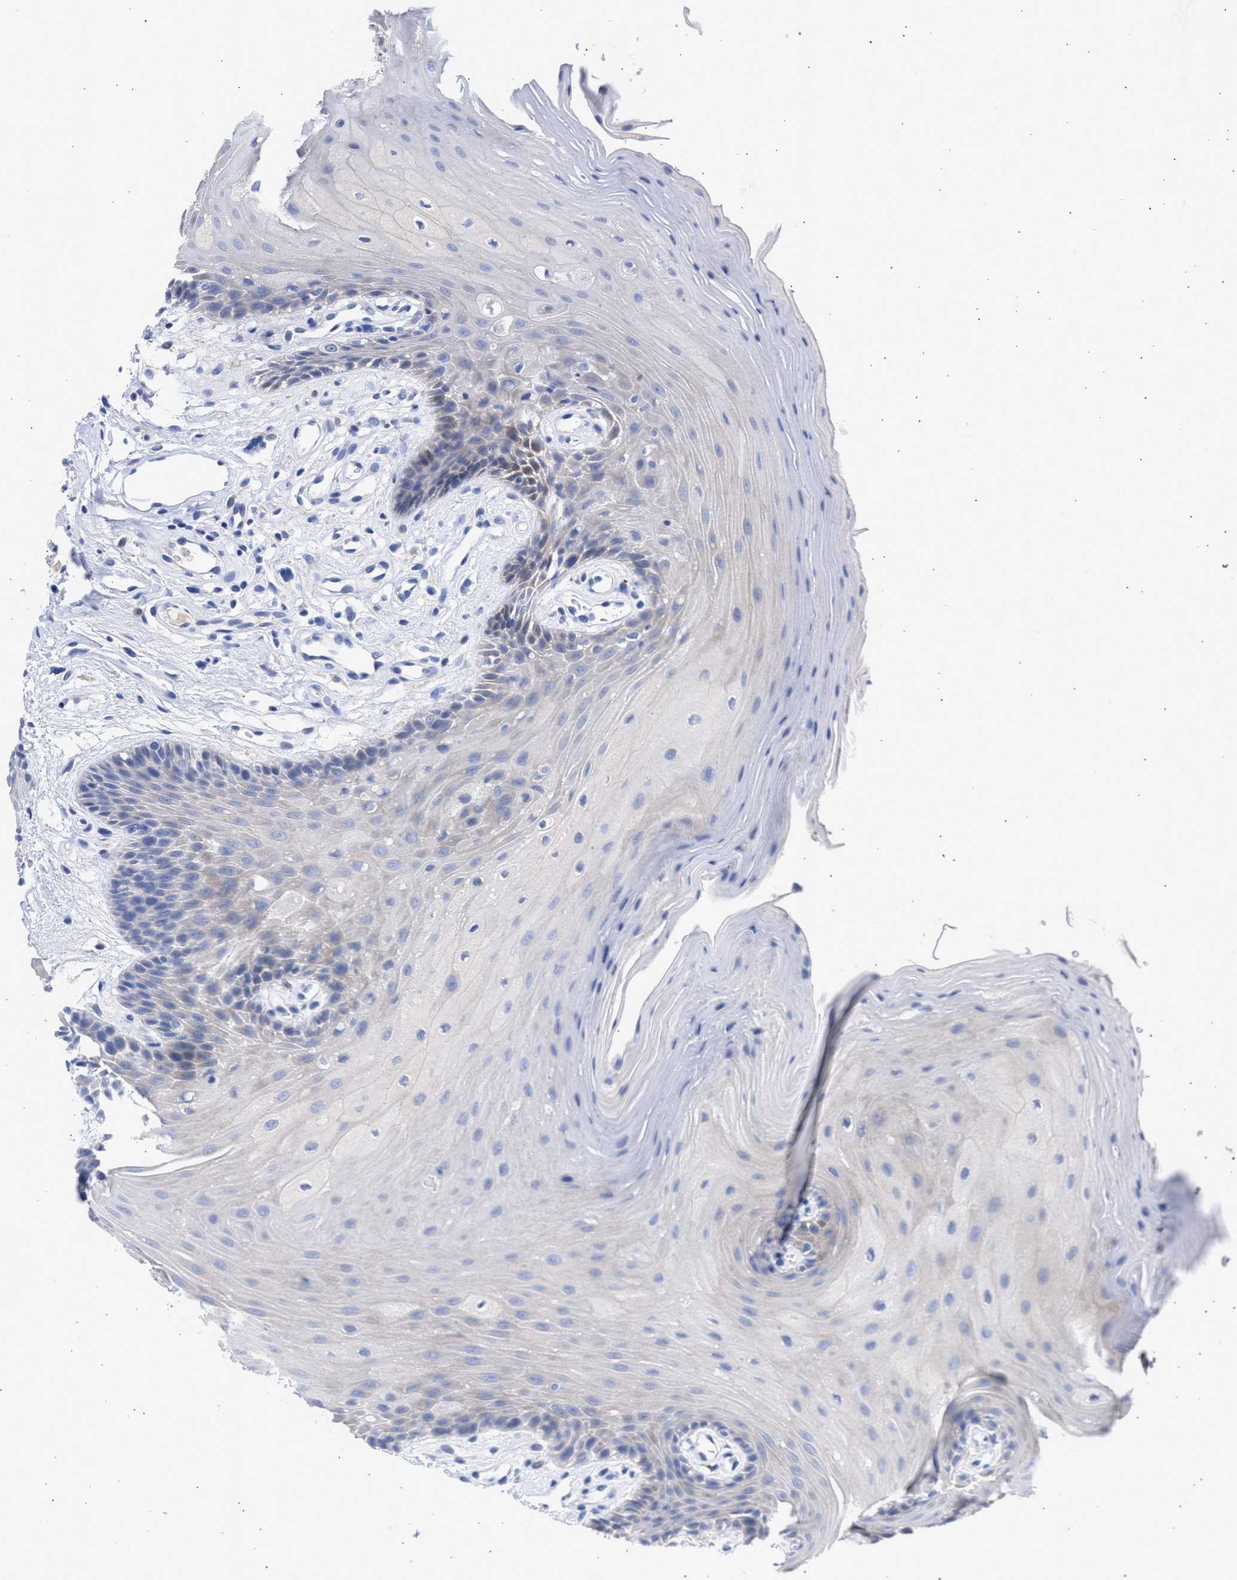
{"staining": {"intensity": "negative", "quantity": "none", "location": "none"}, "tissue": "oral mucosa", "cell_type": "Squamous epithelial cells", "image_type": "normal", "snomed": [{"axis": "morphology", "description": "Normal tissue, NOS"}, {"axis": "morphology", "description": "Squamous cell carcinoma, NOS"}, {"axis": "topography", "description": "Oral tissue"}, {"axis": "topography", "description": "Head-Neck"}], "caption": "Squamous epithelial cells show no significant staining in unremarkable oral mucosa.", "gene": "RSPH1", "patient": {"sex": "male", "age": 71}}